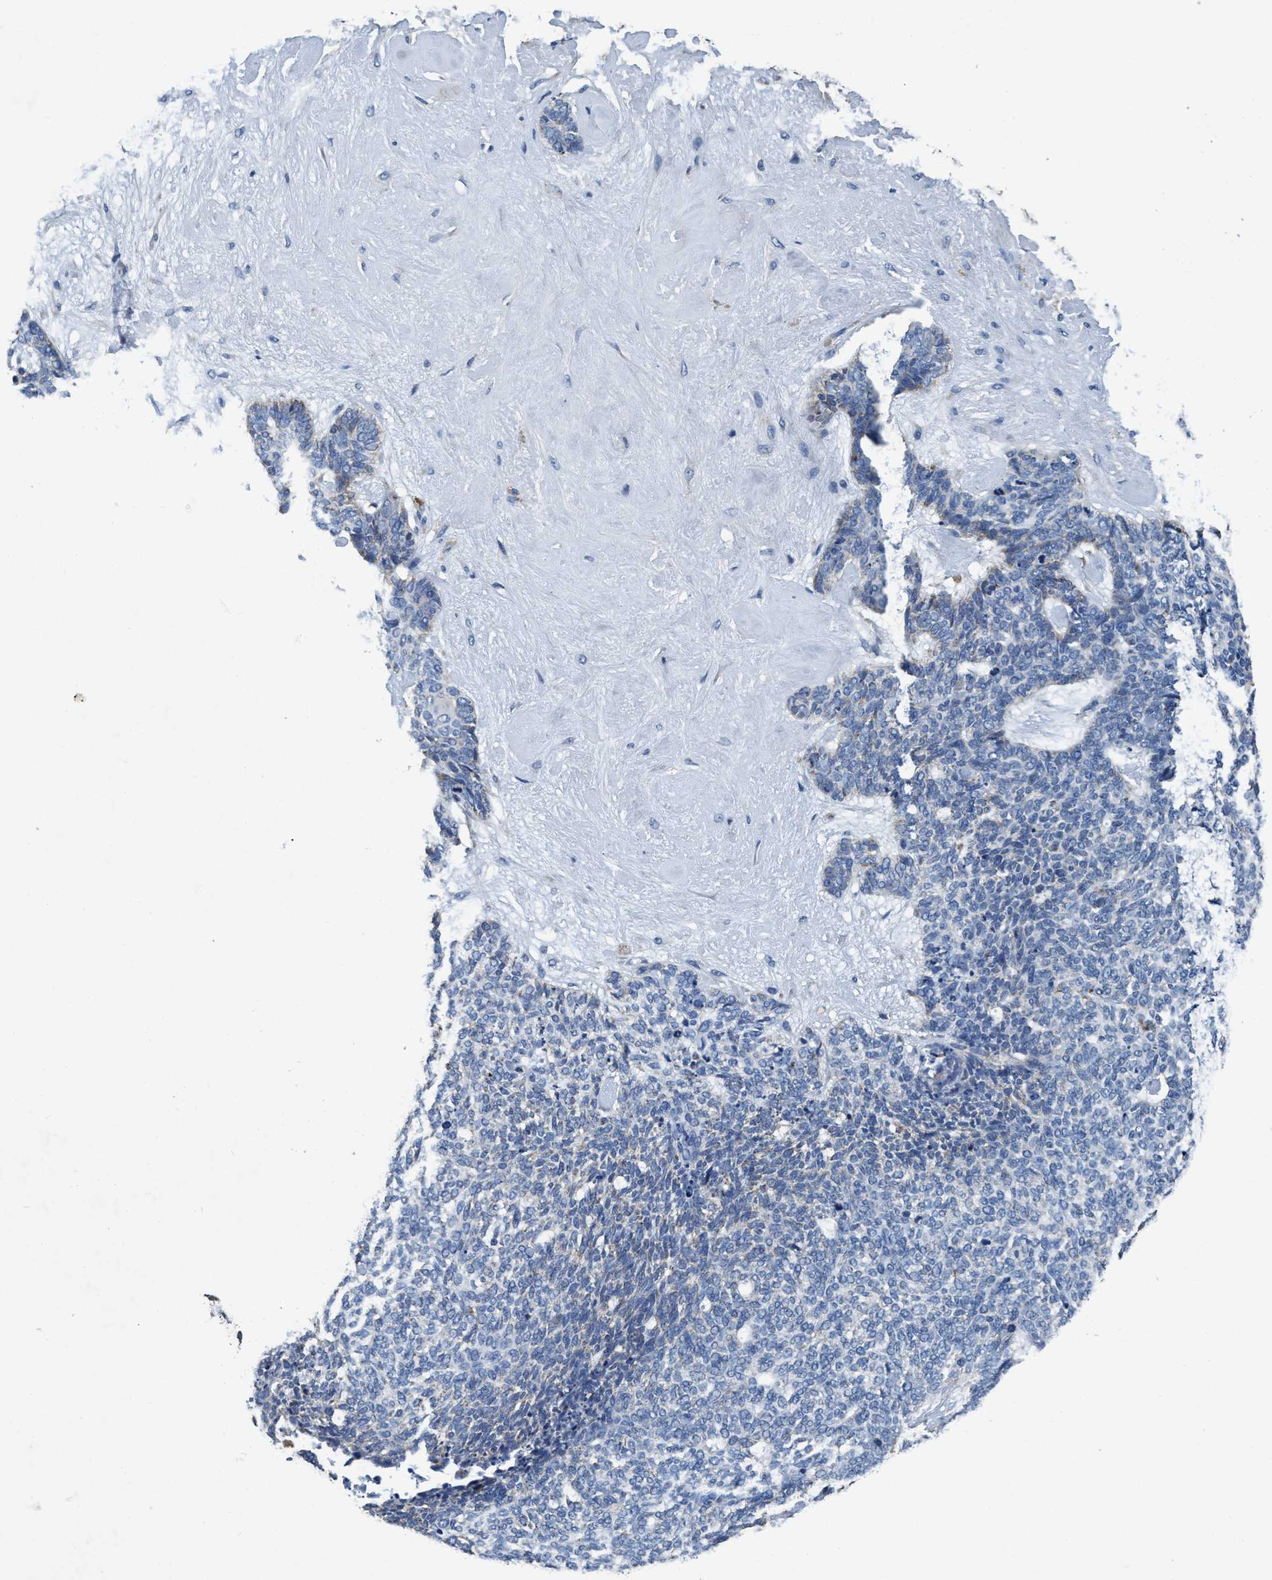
{"staining": {"intensity": "weak", "quantity": "<25%", "location": "cytoplasmic/membranous"}, "tissue": "skin cancer", "cell_type": "Tumor cells", "image_type": "cancer", "snomed": [{"axis": "morphology", "description": "Basal cell carcinoma"}, {"axis": "topography", "description": "Skin"}], "caption": "A histopathology image of basal cell carcinoma (skin) stained for a protein demonstrates no brown staining in tumor cells. (Immunohistochemistry, brightfield microscopy, high magnification).", "gene": "ANKFN1", "patient": {"sex": "female", "age": 84}}